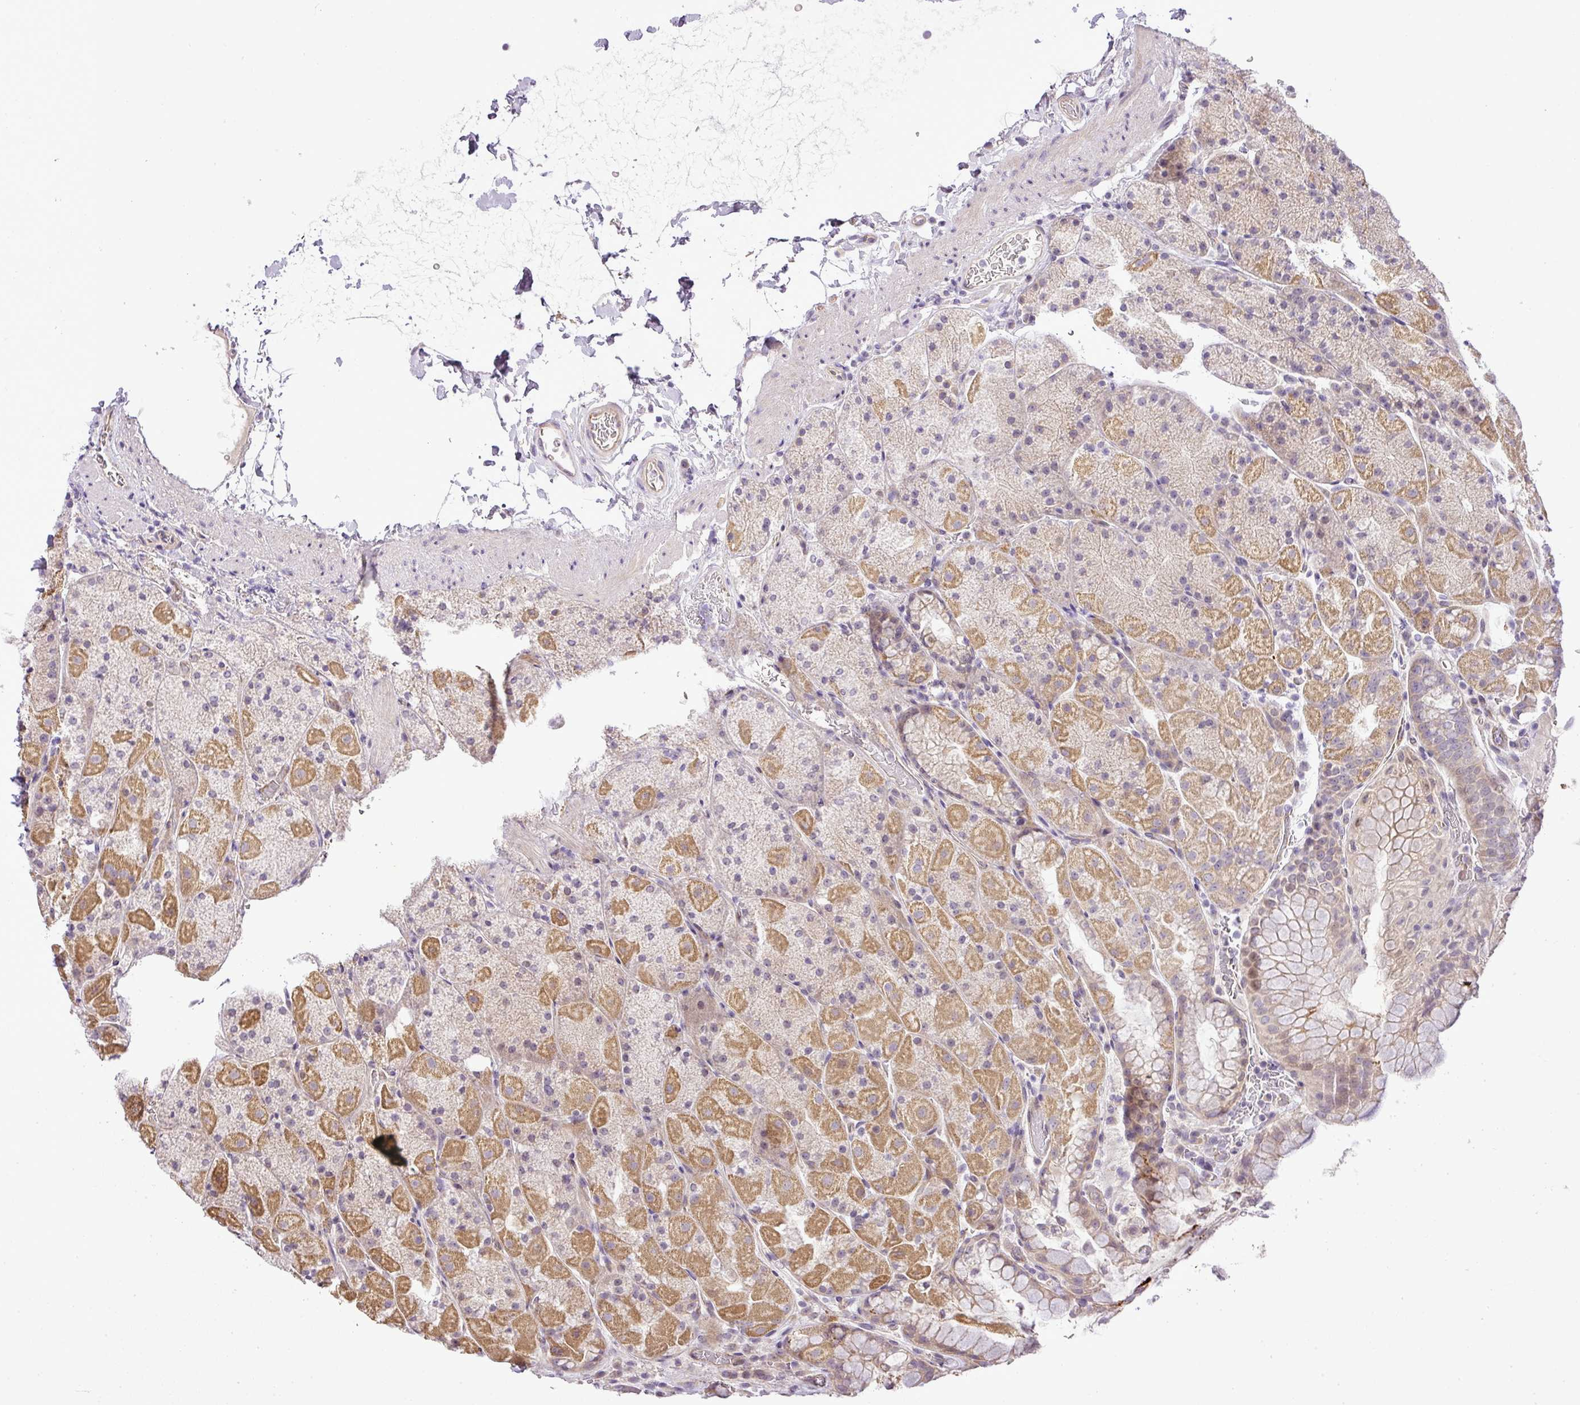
{"staining": {"intensity": "moderate", "quantity": "25%-75%", "location": "cytoplasmic/membranous"}, "tissue": "stomach", "cell_type": "Glandular cells", "image_type": "normal", "snomed": [{"axis": "morphology", "description": "Normal tissue, NOS"}, {"axis": "topography", "description": "Stomach, upper"}, {"axis": "topography", "description": "Stomach, lower"}], "caption": "Immunohistochemistry (IHC) of benign stomach exhibits medium levels of moderate cytoplasmic/membranous expression in approximately 25%-75% of glandular cells. (DAB IHC with brightfield microscopy, high magnification).", "gene": "ZDHHC1", "patient": {"sex": "male", "age": 67}}